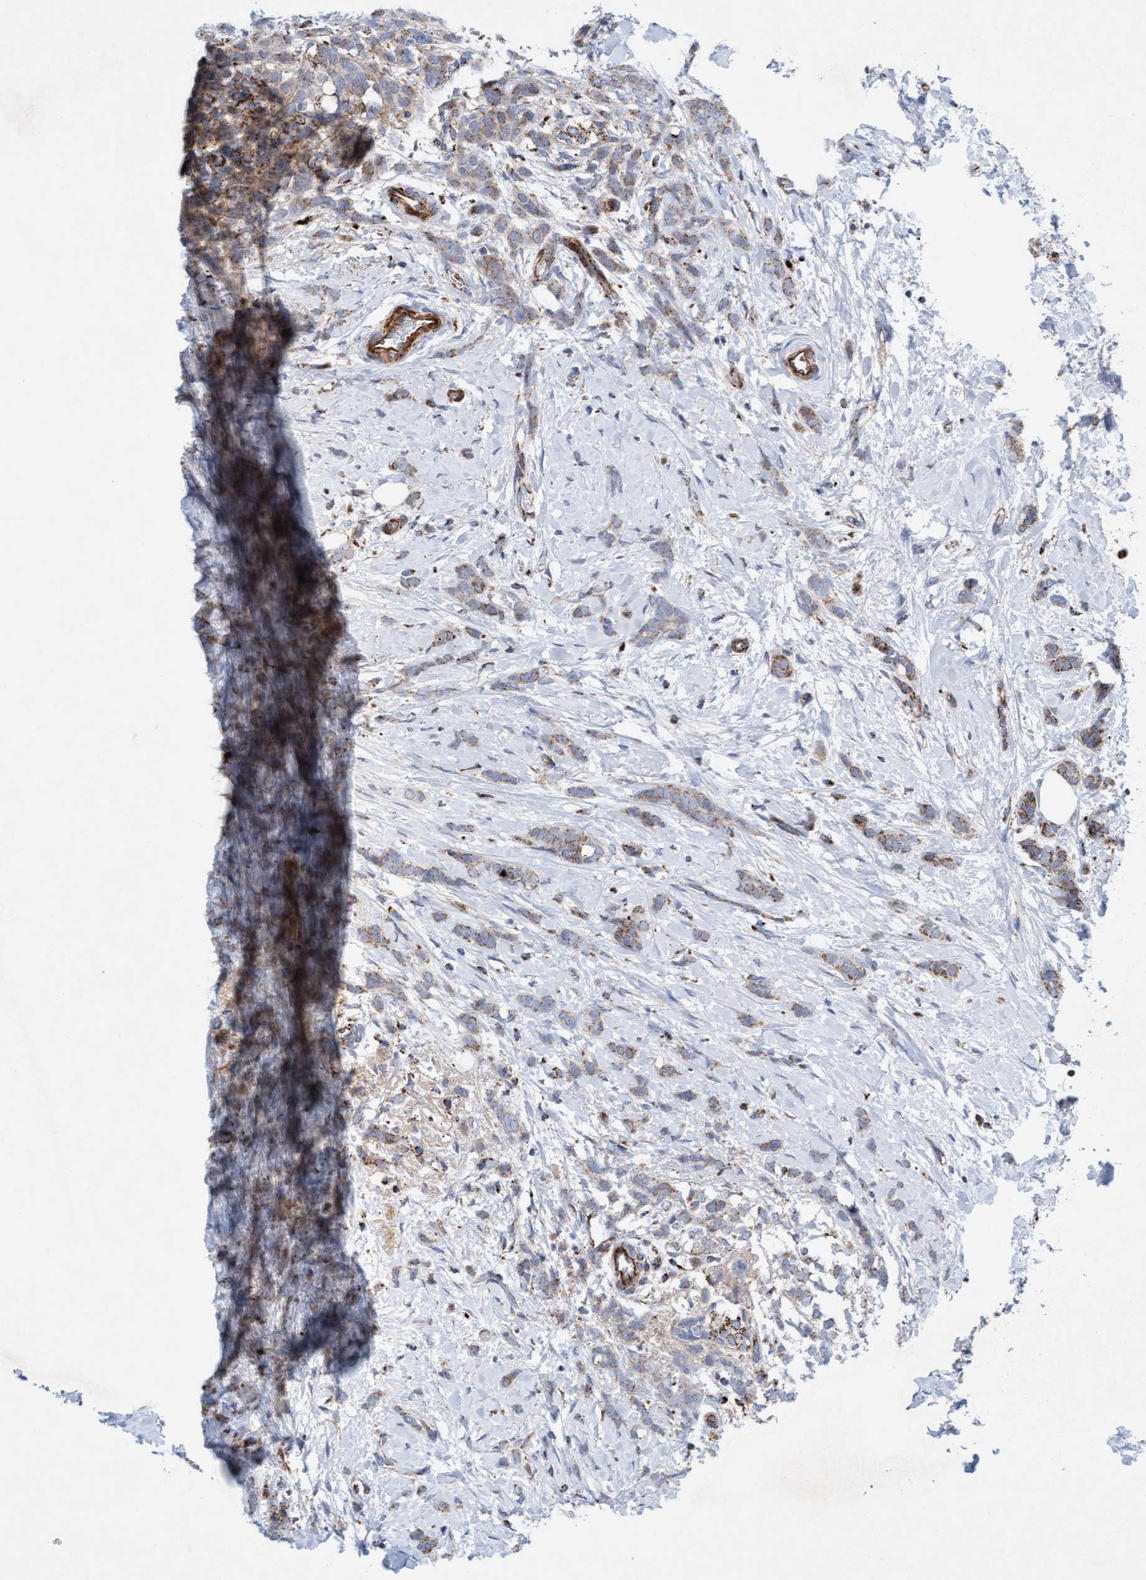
{"staining": {"intensity": "weak", "quantity": ">75%", "location": "cytoplasmic/membranous"}, "tissue": "breast cancer", "cell_type": "Tumor cells", "image_type": "cancer", "snomed": [{"axis": "morphology", "description": "Lobular carcinoma, in situ"}, {"axis": "morphology", "description": "Lobular carcinoma"}, {"axis": "topography", "description": "Breast"}], "caption": "Immunohistochemistry (IHC) staining of breast lobular carcinoma in situ, which reveals low levels of weak cytoplasmic/membranous expression in approximately >75% of tumor cells indicating weak cytoplasmic/membranous protein staining. The staining was performed using DAB (brown) for protein detection and nuclei were counterstained in hematoxylin (blue).", "gene": "GGTA1", "patient": {"sex": "female", "age": 41}}